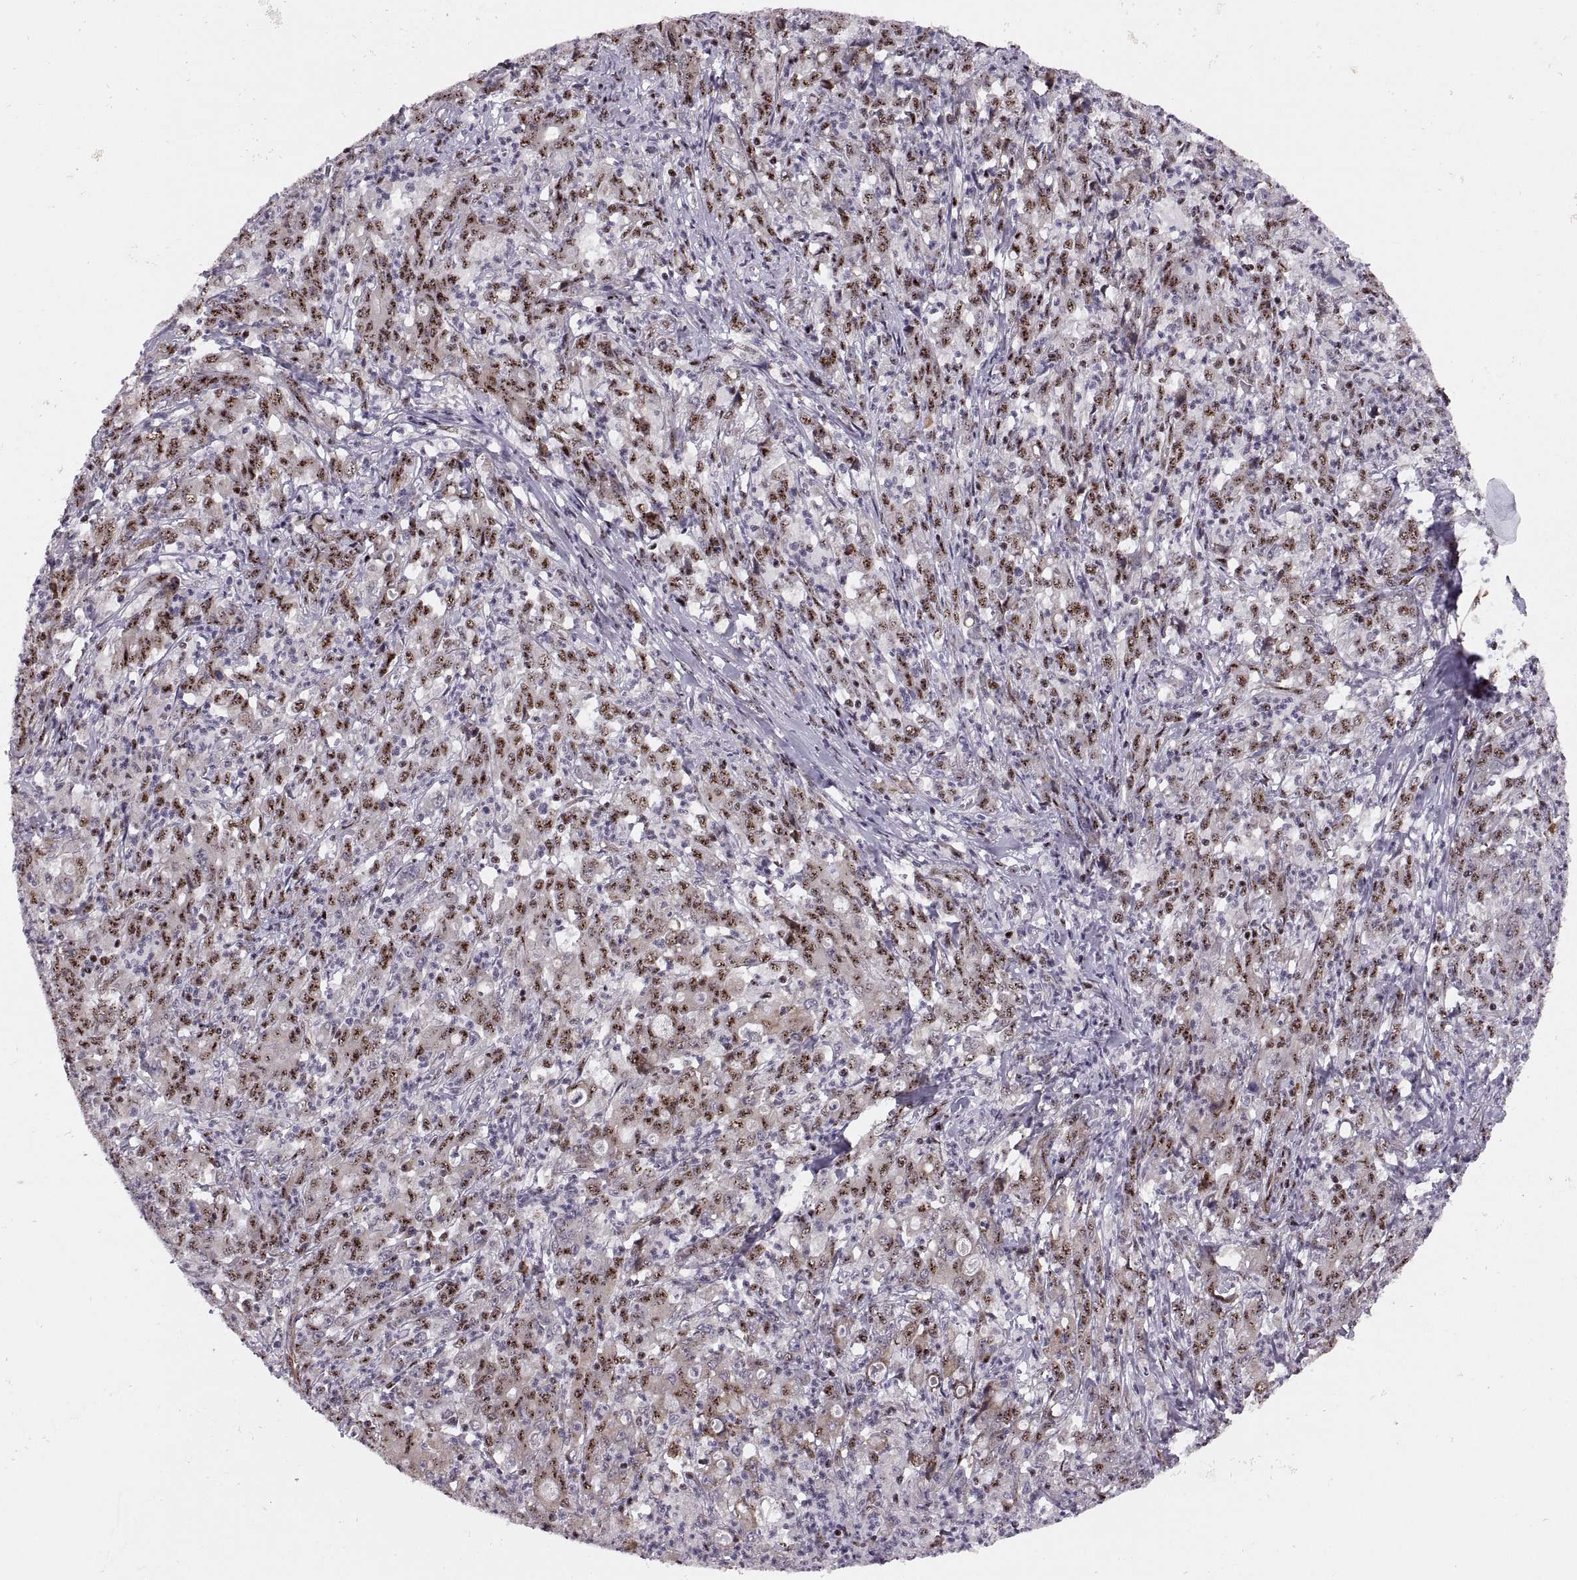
{"staining": {"intensity": "strong", "quantity": "25%-75%", "location": "nuclear"}, "tissue": "stomach cancer", "cell_type": "Tumor cells", "image_type": "cancer", "snomed": [{"axis": "morphology", "description": "Adenocarcinoma, NOS"}, {"axis": "topography", "description": "Stomach, lower"}], "caption": "Immunohistochemistry staining of stomach cancer (adenocarcinoma), which displays high levels of strong nuclear positivity in about 25%-75% of tumor cells indicating strong nuclear protein staining. The staining was performed using DAB (brown) for protein detection and nuclei were counterstained in hematoxylin (blue).", "gene": "ZCCHC17", "patient": {"sex": "female", "age": 71}}